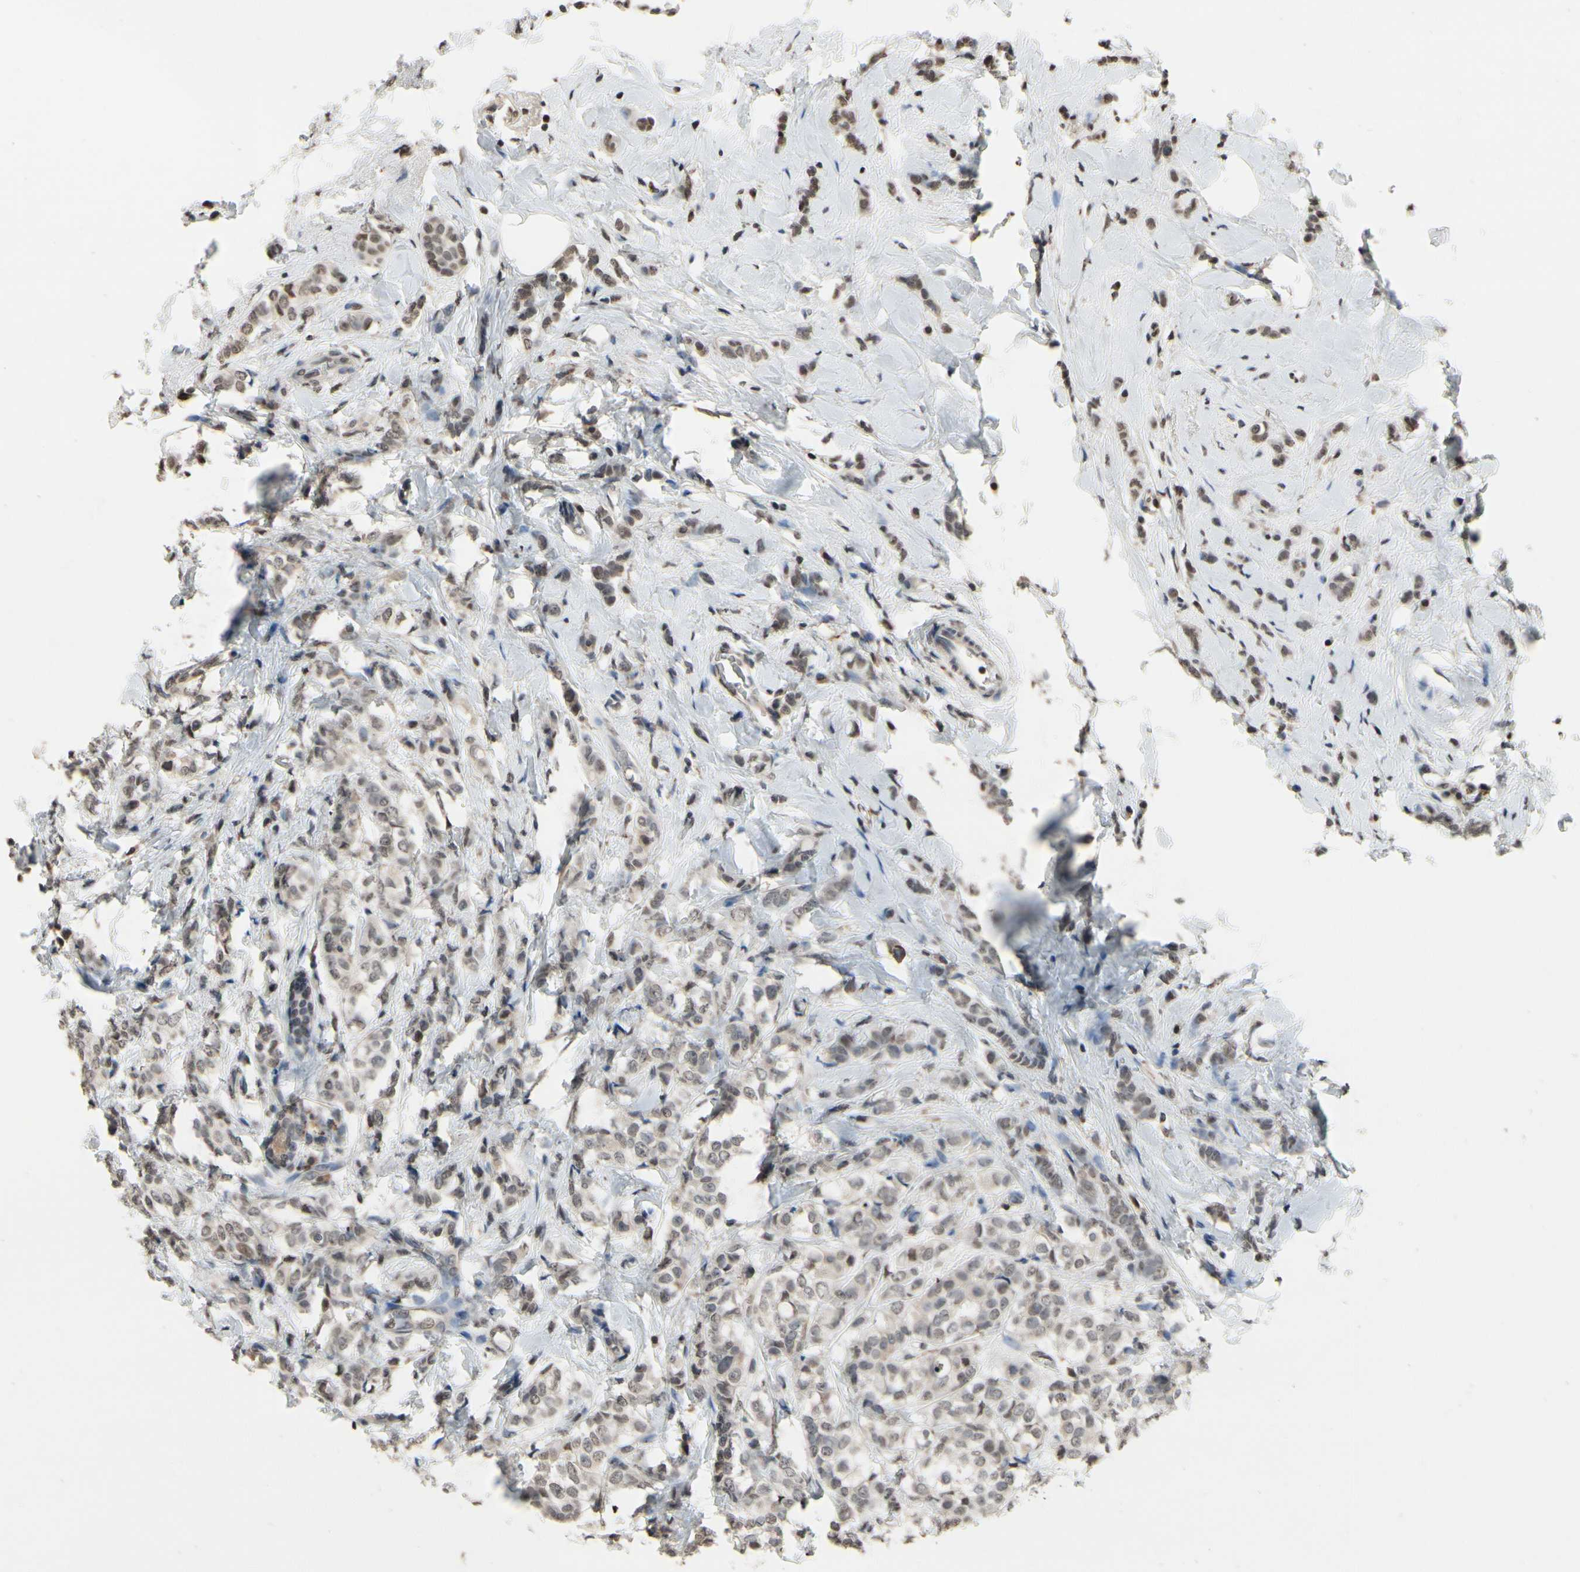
{"staining": {"intensity": "moderate", "quantity": ">75%", "location": "nuclear"}, "tissue": "breast cancer", "cell_type": "Tumor cells", "image_type": "cancer", "snomed": [{"axis": "morphology", "description": "Lobular carcinoma"}, {"axis": "topography", "description": "Breast"}], "caption": "A histopathology image of breast cancer (lobular carcinoma) stained for a protein displays moderate nuclear brown staining in tumor cells.", "gene": "HIPK2", "patient": {"sex": "female", "age": 60}}